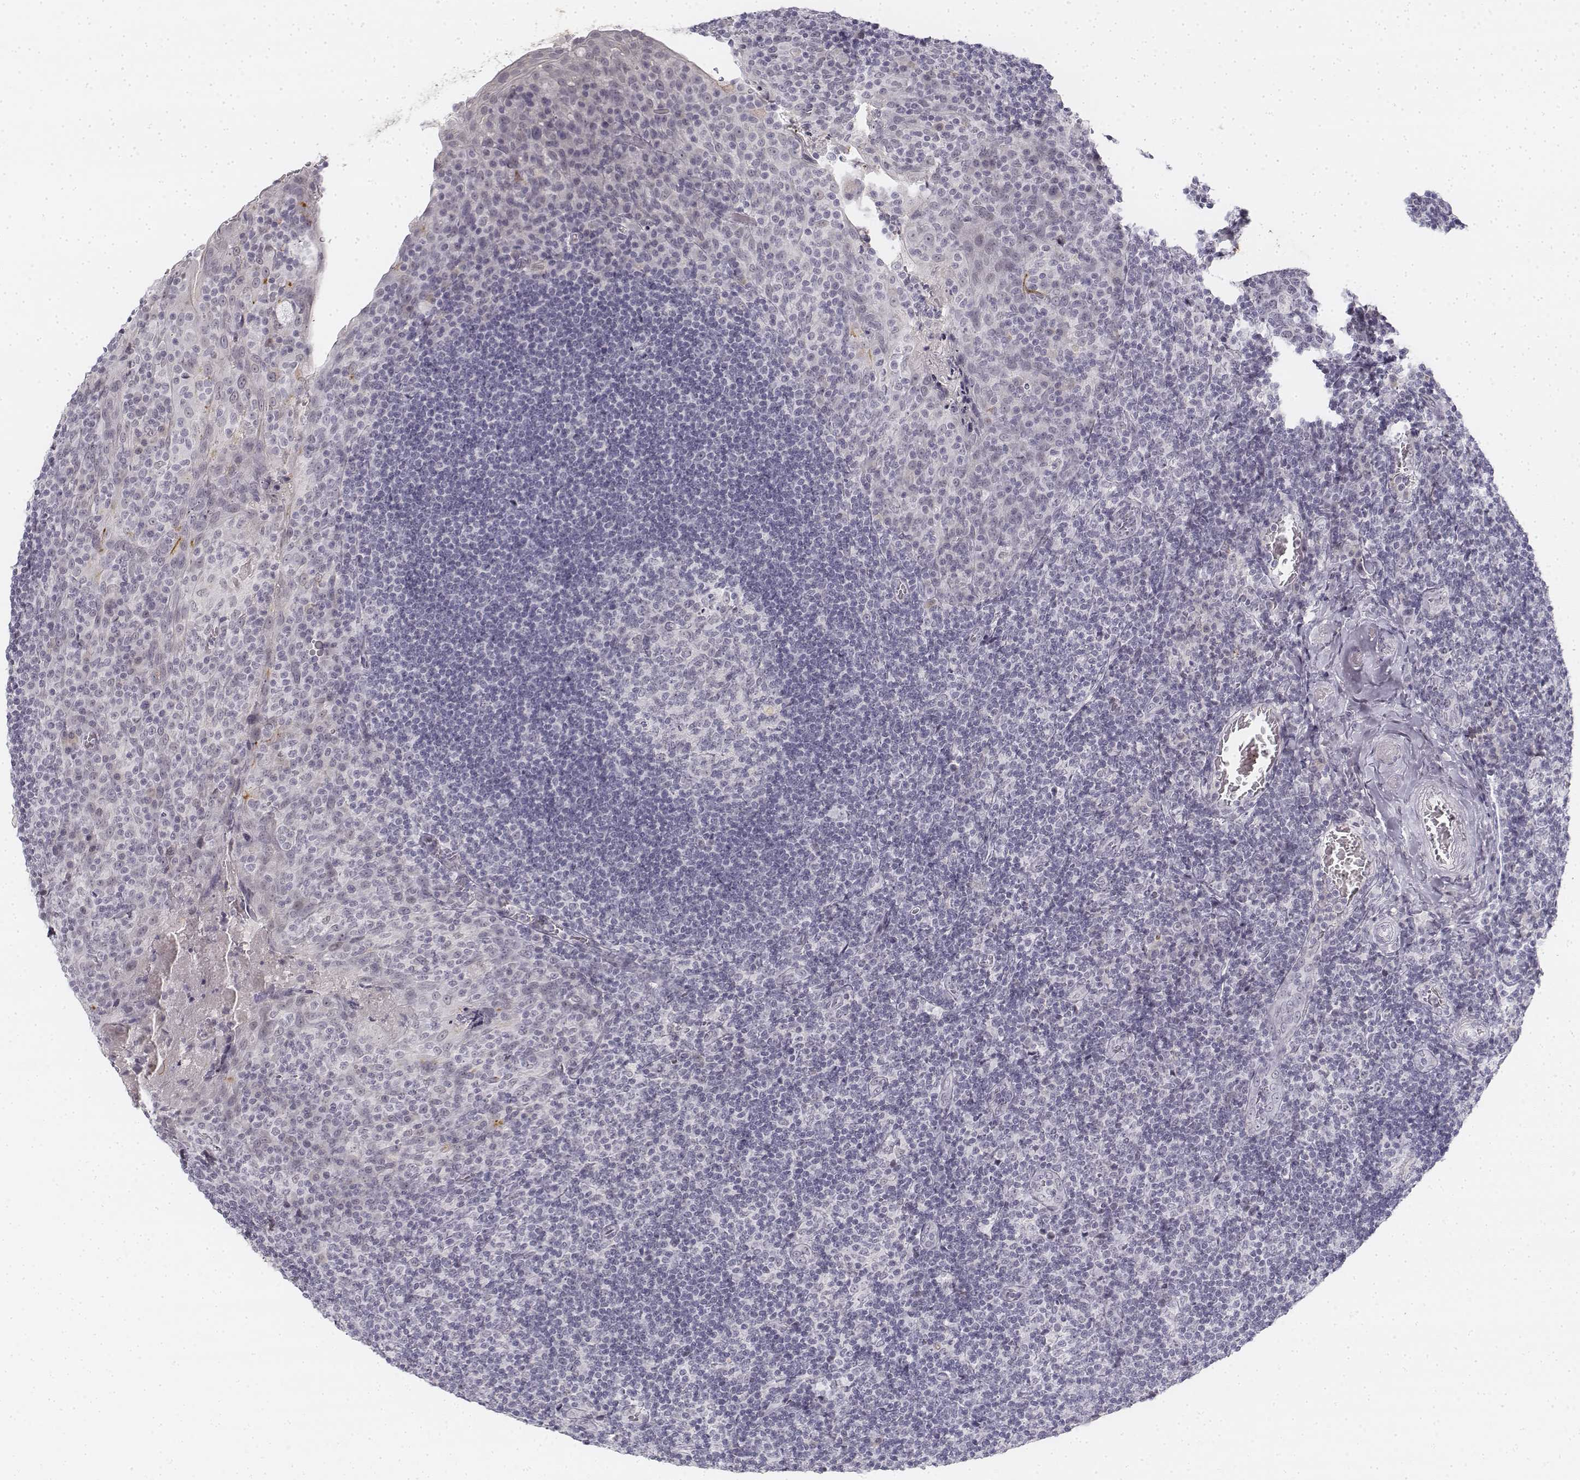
{"staining": {"intensity": "negative", "quantity": "none", "location": "none"}, "tissue": "tonsil", "cell_type": "Germinal center cells", "image_type": "normal", "snomed": [{"axis": "morphology", "description": "Normal tissue, NOS"}, {"axis": "topography", "description": "Tonsil"}], "caption": "Immunohistochemistry (IHC) of benign human tonsil exhibits no expression in germinal center cells.", "gene": "KRT84", "patient": {"sex": "male", "age": 17}}